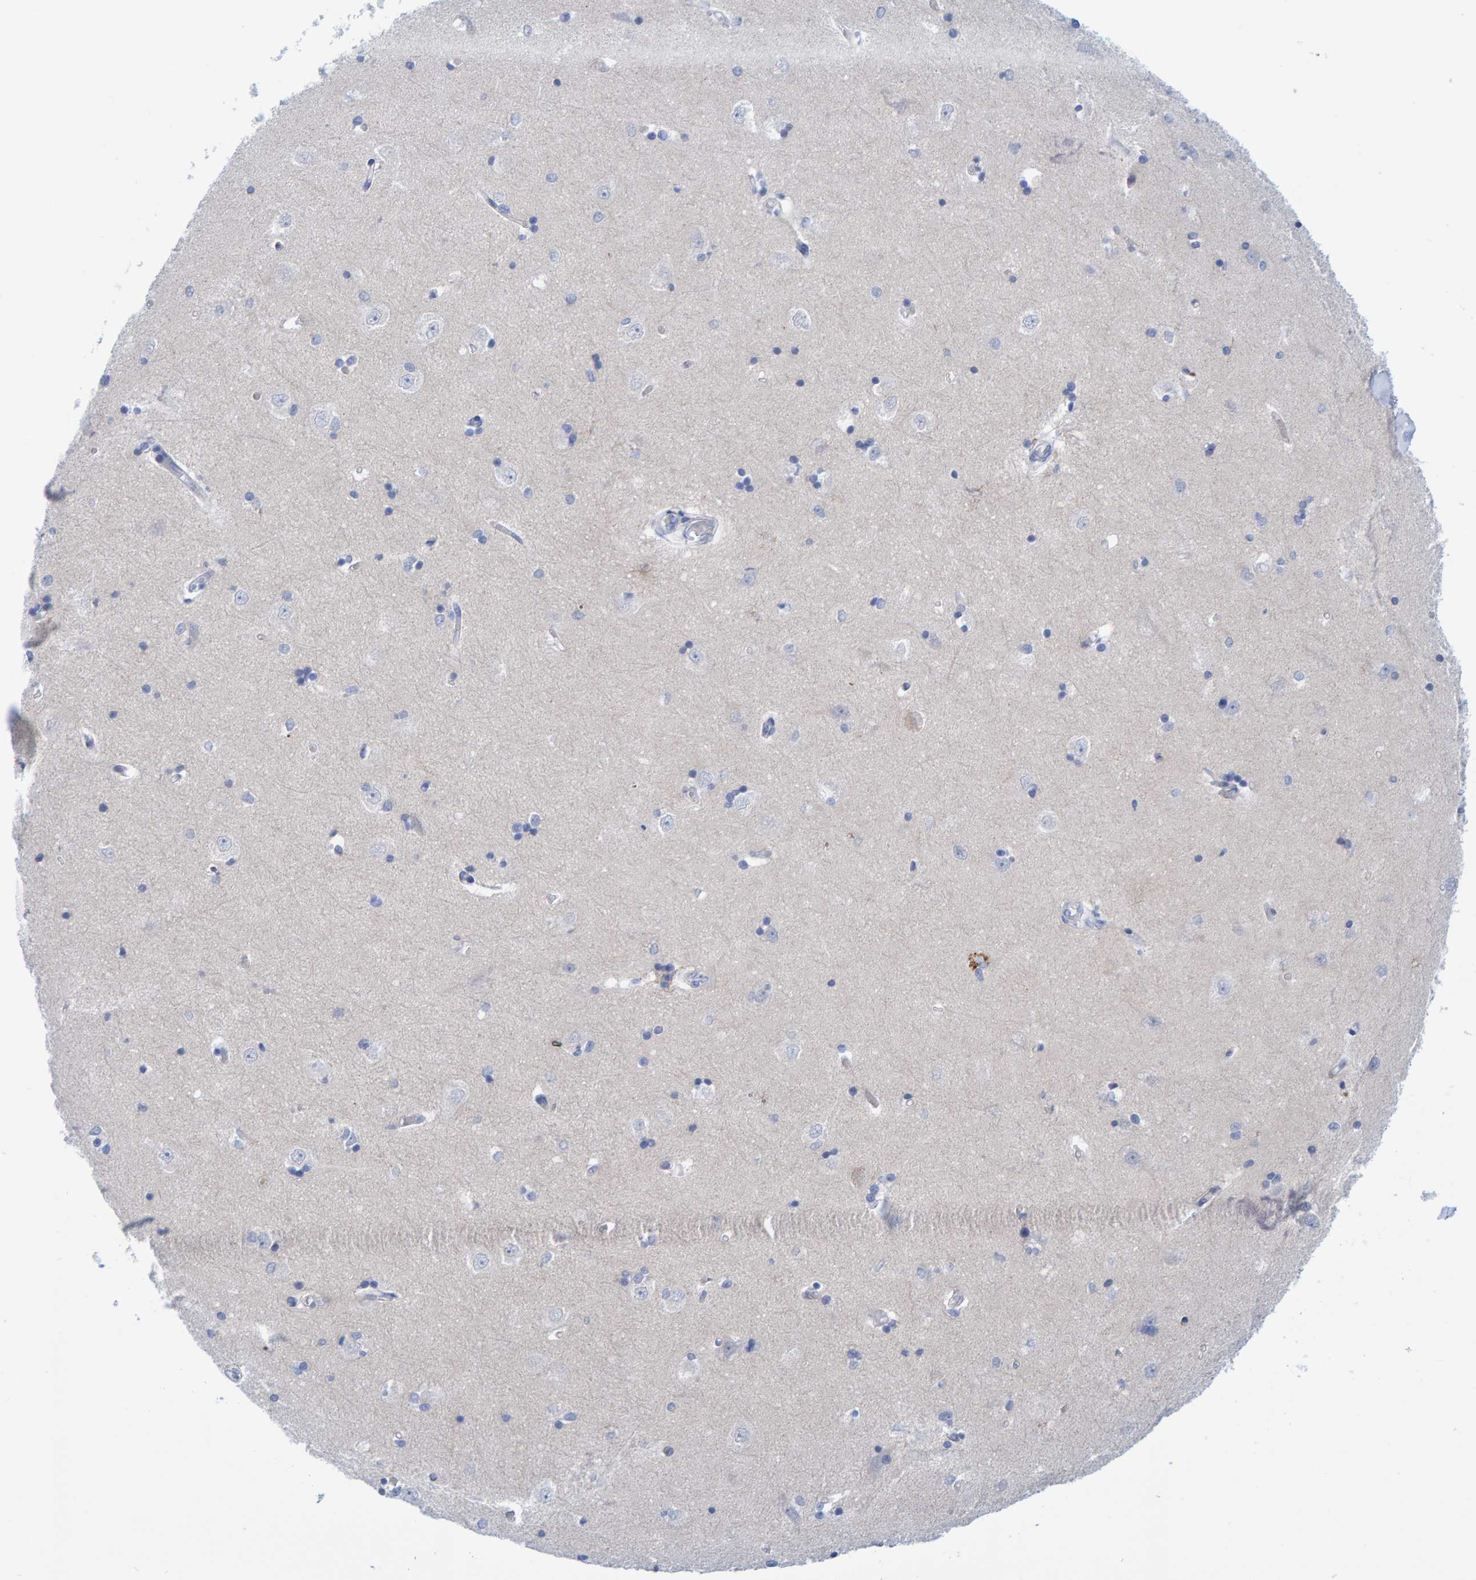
{"staining": {"intensity": "negative", "quantity": "none", "location": "none"}, "tissue": "hippocampus", "cell_type": "Glial cells", "image_type": "normal", "snomed": [{"axis": "morphology", "description": "Normal tissue, NOS"}, {"axis": "topography", "description": "Hippocampus"}], "caption": "Protein analysis of unremarkable hippocampus shows no significant positivity in glial cells. The staining was performed using DAB (3,3'-diaminobenzidine) to visualize the protein expression in brown, while the nuclei were stained in blue with hematoxylin (Magnification: 20x).", "gene": "JAKMIP3", "patient": {"sex": "male", "age": 45}}